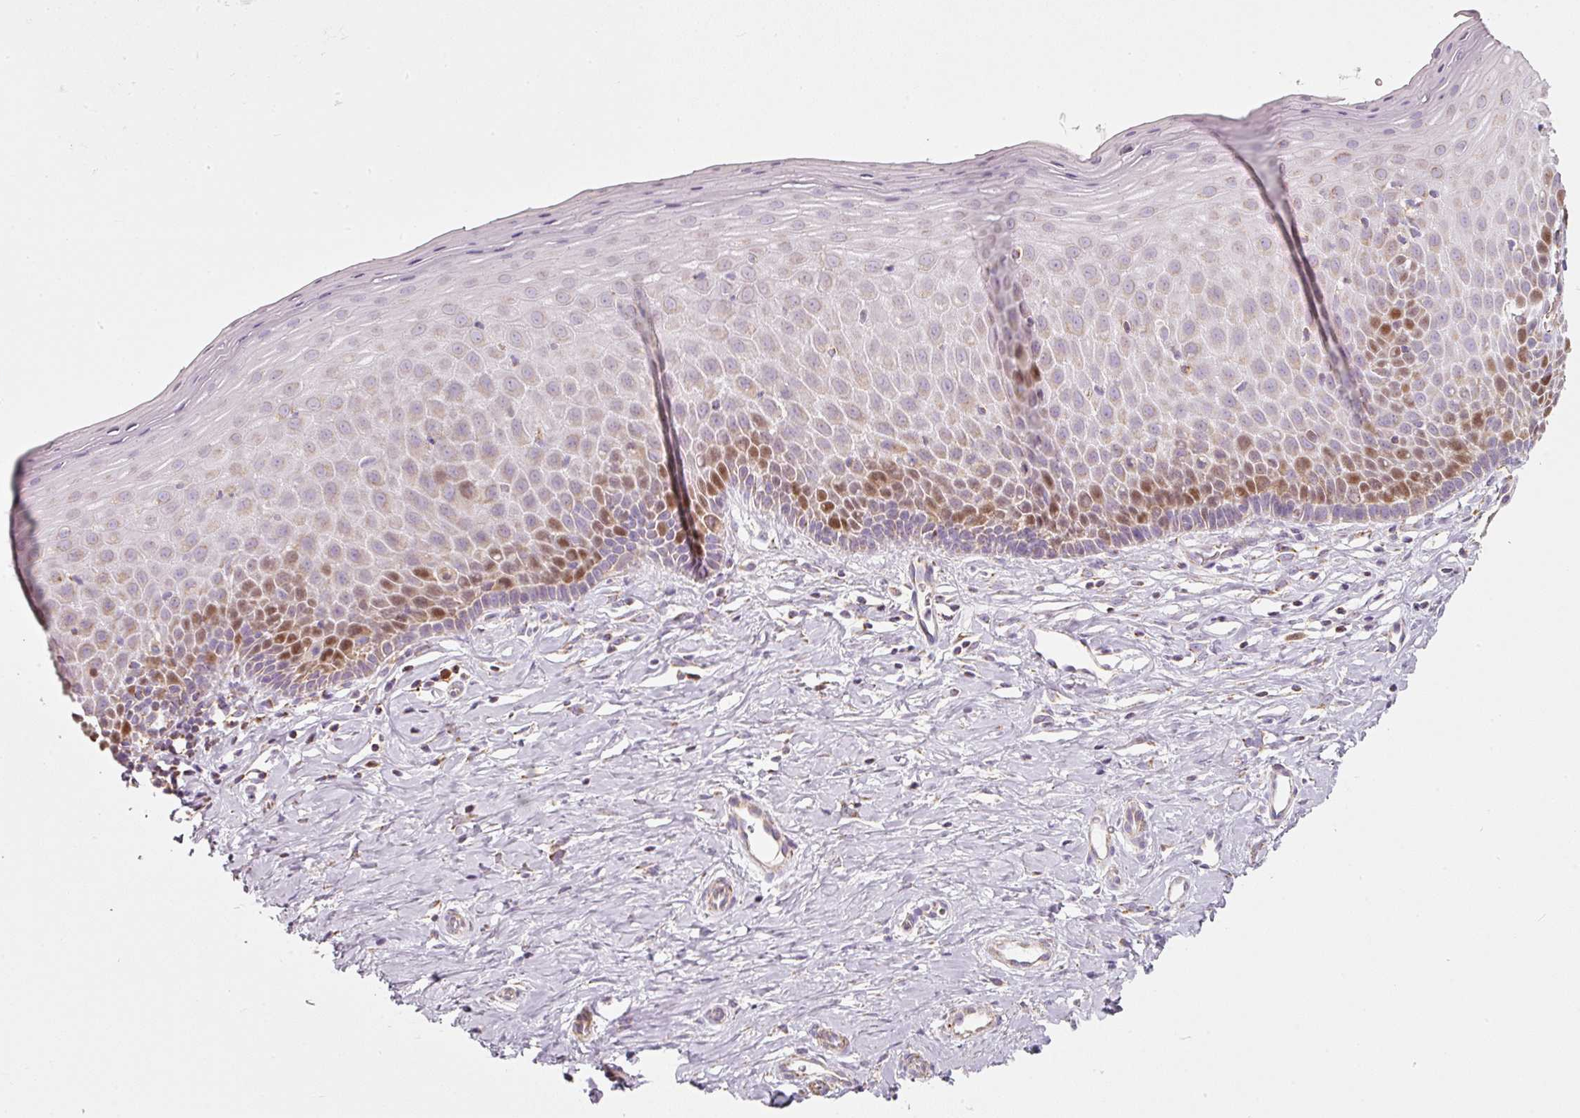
{"staining": {"intensity": "weak", "quantity": ">75%", "location": "cytoplasmic/membranous"}, "tissue": "cervix", "cell_type": "Glandular cells", "image_type": "normal", "snomed": [{"axis": "morphology", "description": "Normal tissue, NOS"}, {"axis": "topography", "description": "Cervix"}], "caption": "Protein staining by IHC exhibits weak cytoplasmic/membranous staining in about >75% of glandular cells in benign cervix. Immunohistochemistry (ihc) stains the protein in brown and the nuclei are stained blue.", "gene": "DUT", "patient": {"sex": "female", "age": 36}}